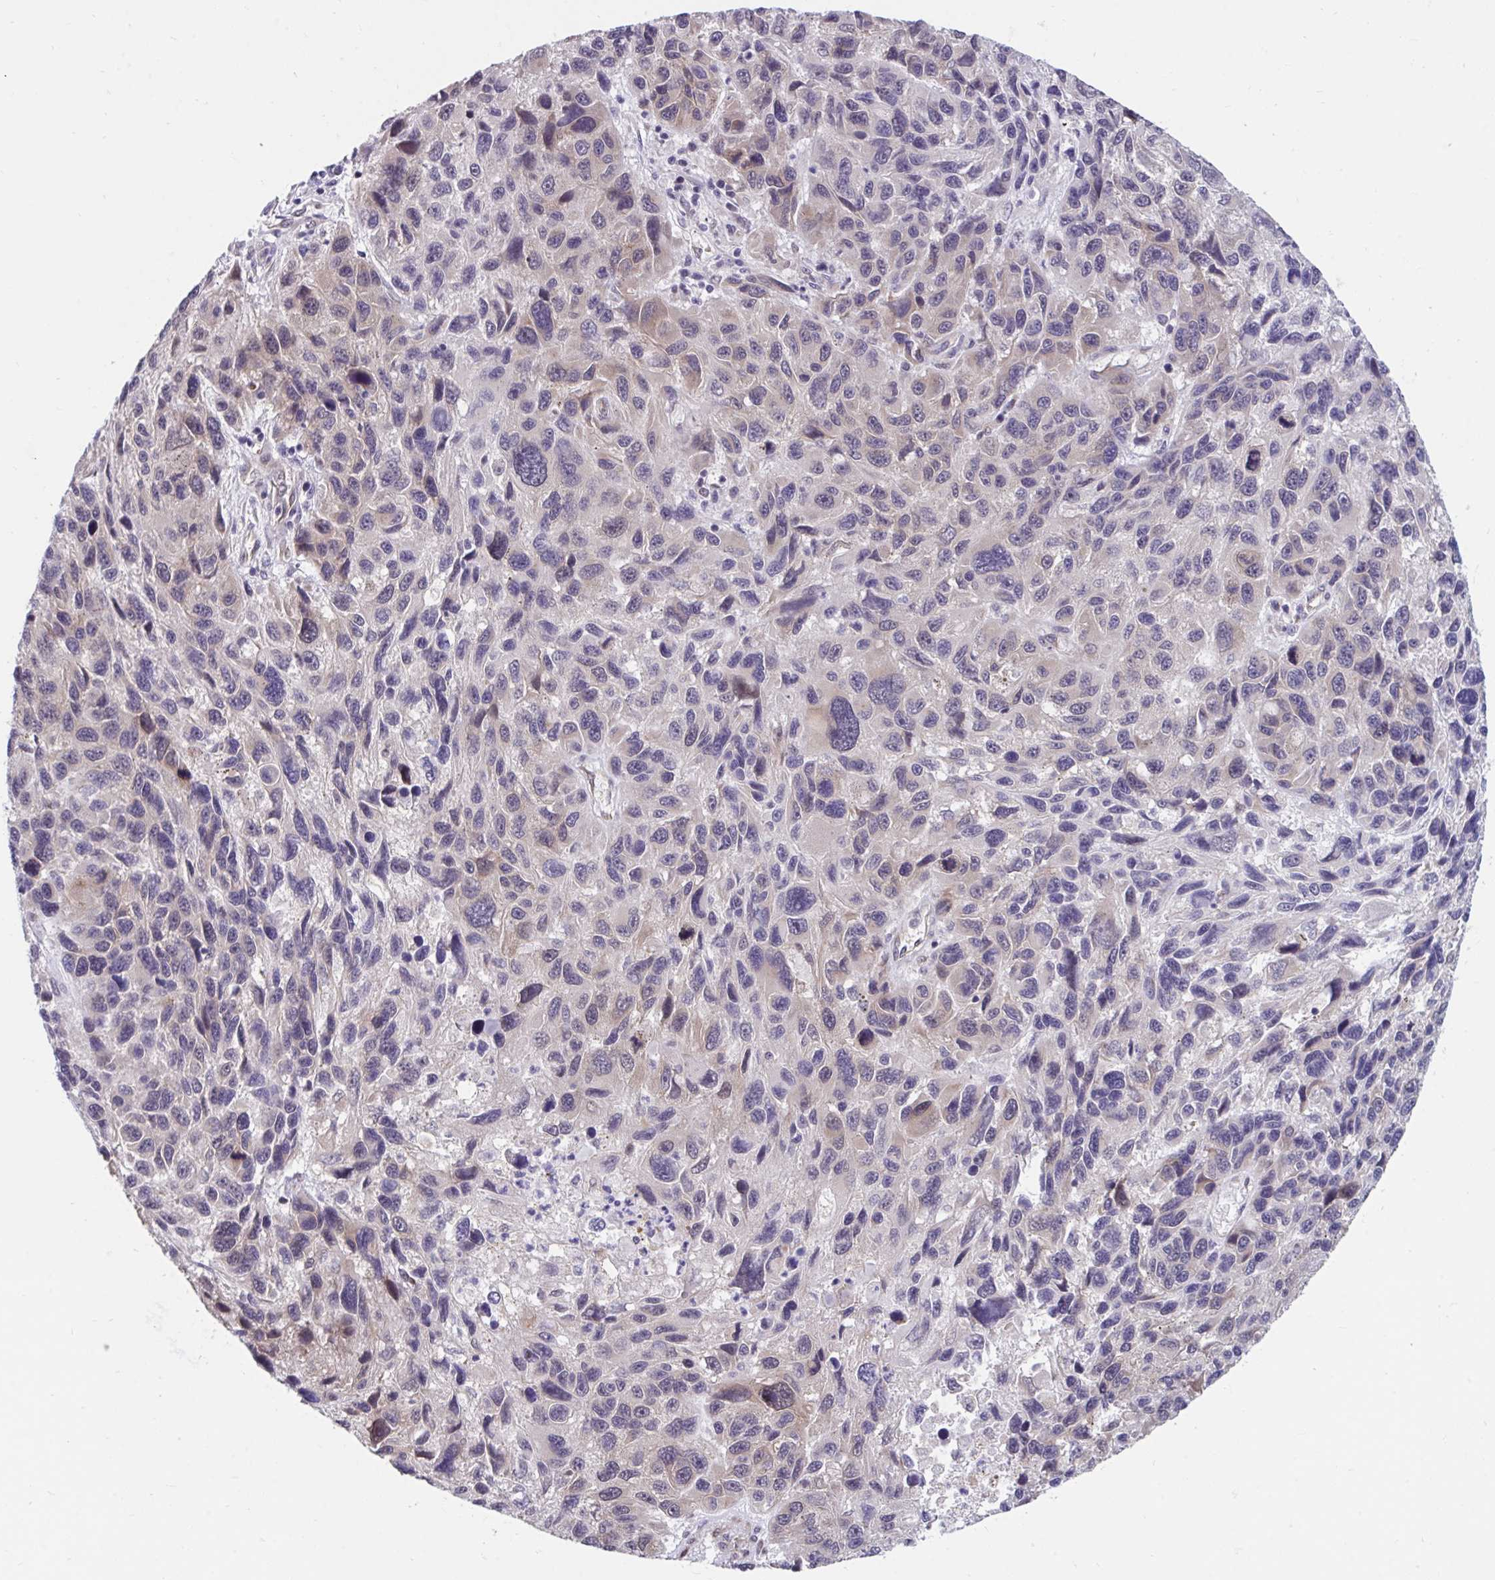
{"staining": {"intensity": "weak", "quantity": "25%-75%", "location": "cytoplasmic/membranous"}, "tissue": "melanoma", "cell_type": "Tumor cells", "image_type": "cancer", "snomed": [{"axis": "morphology", "description": "Malignant melanoma, NOS"}, {"axis": "topography", "description": "Skin"}], "caption": "There is low levels of weak cytoplasmic/membranous positivity in tumor cells of malignant melanoma, as demonstrated by immunohistochemical staining (brown color).", "gene": "SELENON", "patient": {"sex": "male", "age": 53}}